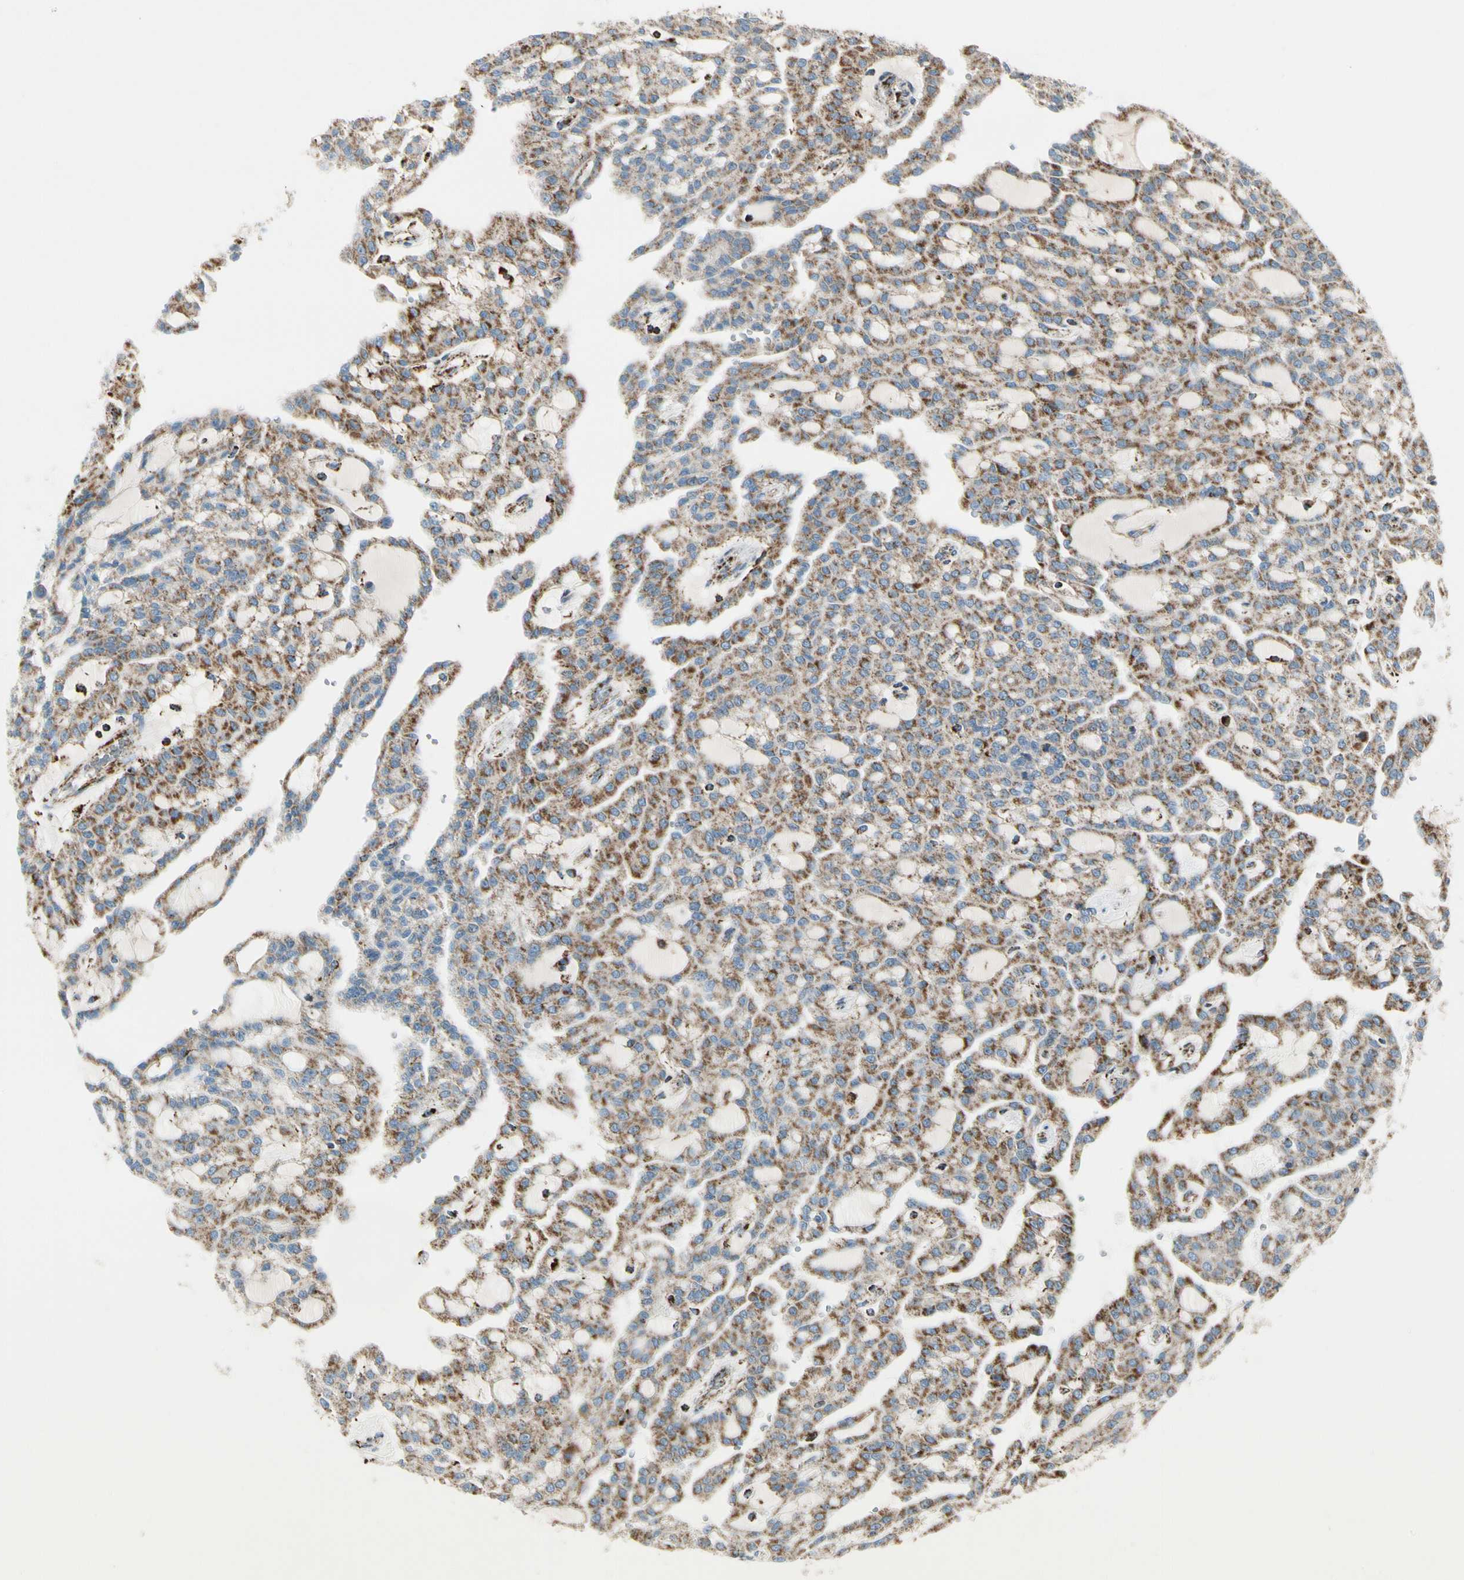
{"staining": {"intensity": "moderate", "quantity": ">75%", "location": "cytoplasmic/membranous"}, "tissue": "renal cancer", "cell_type": "Tumor cells", "image_type": "cancer", "snomed": [{"axis": "morphology", "description": "Adenocarcinoma, NOS"}, {"axis": "topography", "description": "Kidney"}], "caption": "Immunohistochemistry (IHC) (DAB) staining of human renal cancer demonstrates moderate cytoplasmic/membranous protein staining in about >75% of tumor cells.", "gene": "ME2", "patient": {"sex": "male", "age": 63}}